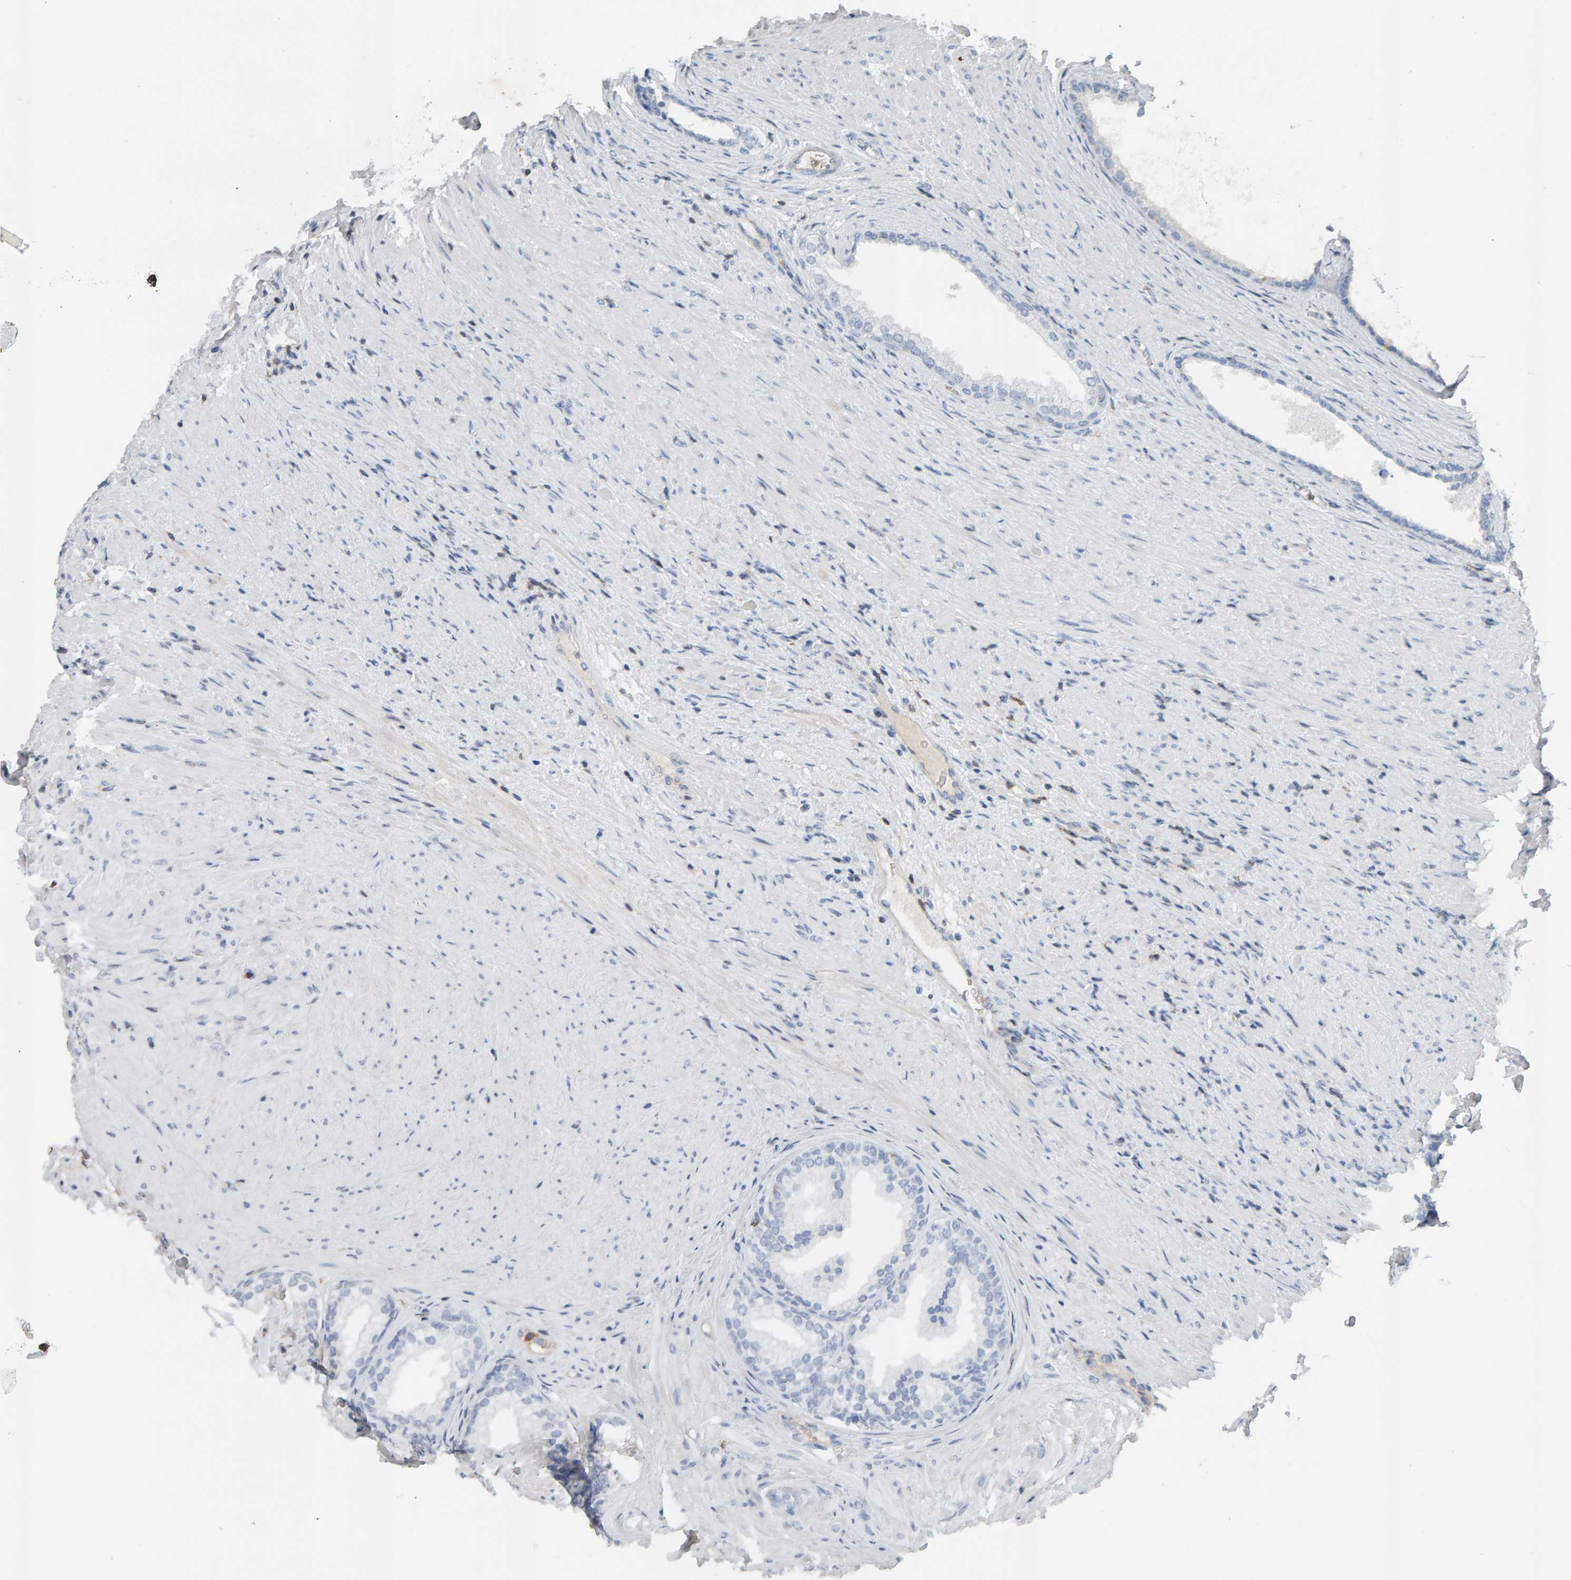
{"staining": {"intensity": "negative", "quantity": "none", "location": "none"}, "tissue": "prostate", "cell_type": "Glandular cells", "image_type": "normal", "snomed": [{"axis": "morphology", "description": "Normal tissue, NOS"}, {"axis": "topography", "description": "Prostate"}], "caption": "Human prostate stained for a protein using immunohistochemistry exhibits no expression in glandular cells.", "gene": "FYN", "patient": {"sex": "male", "age": 76}}